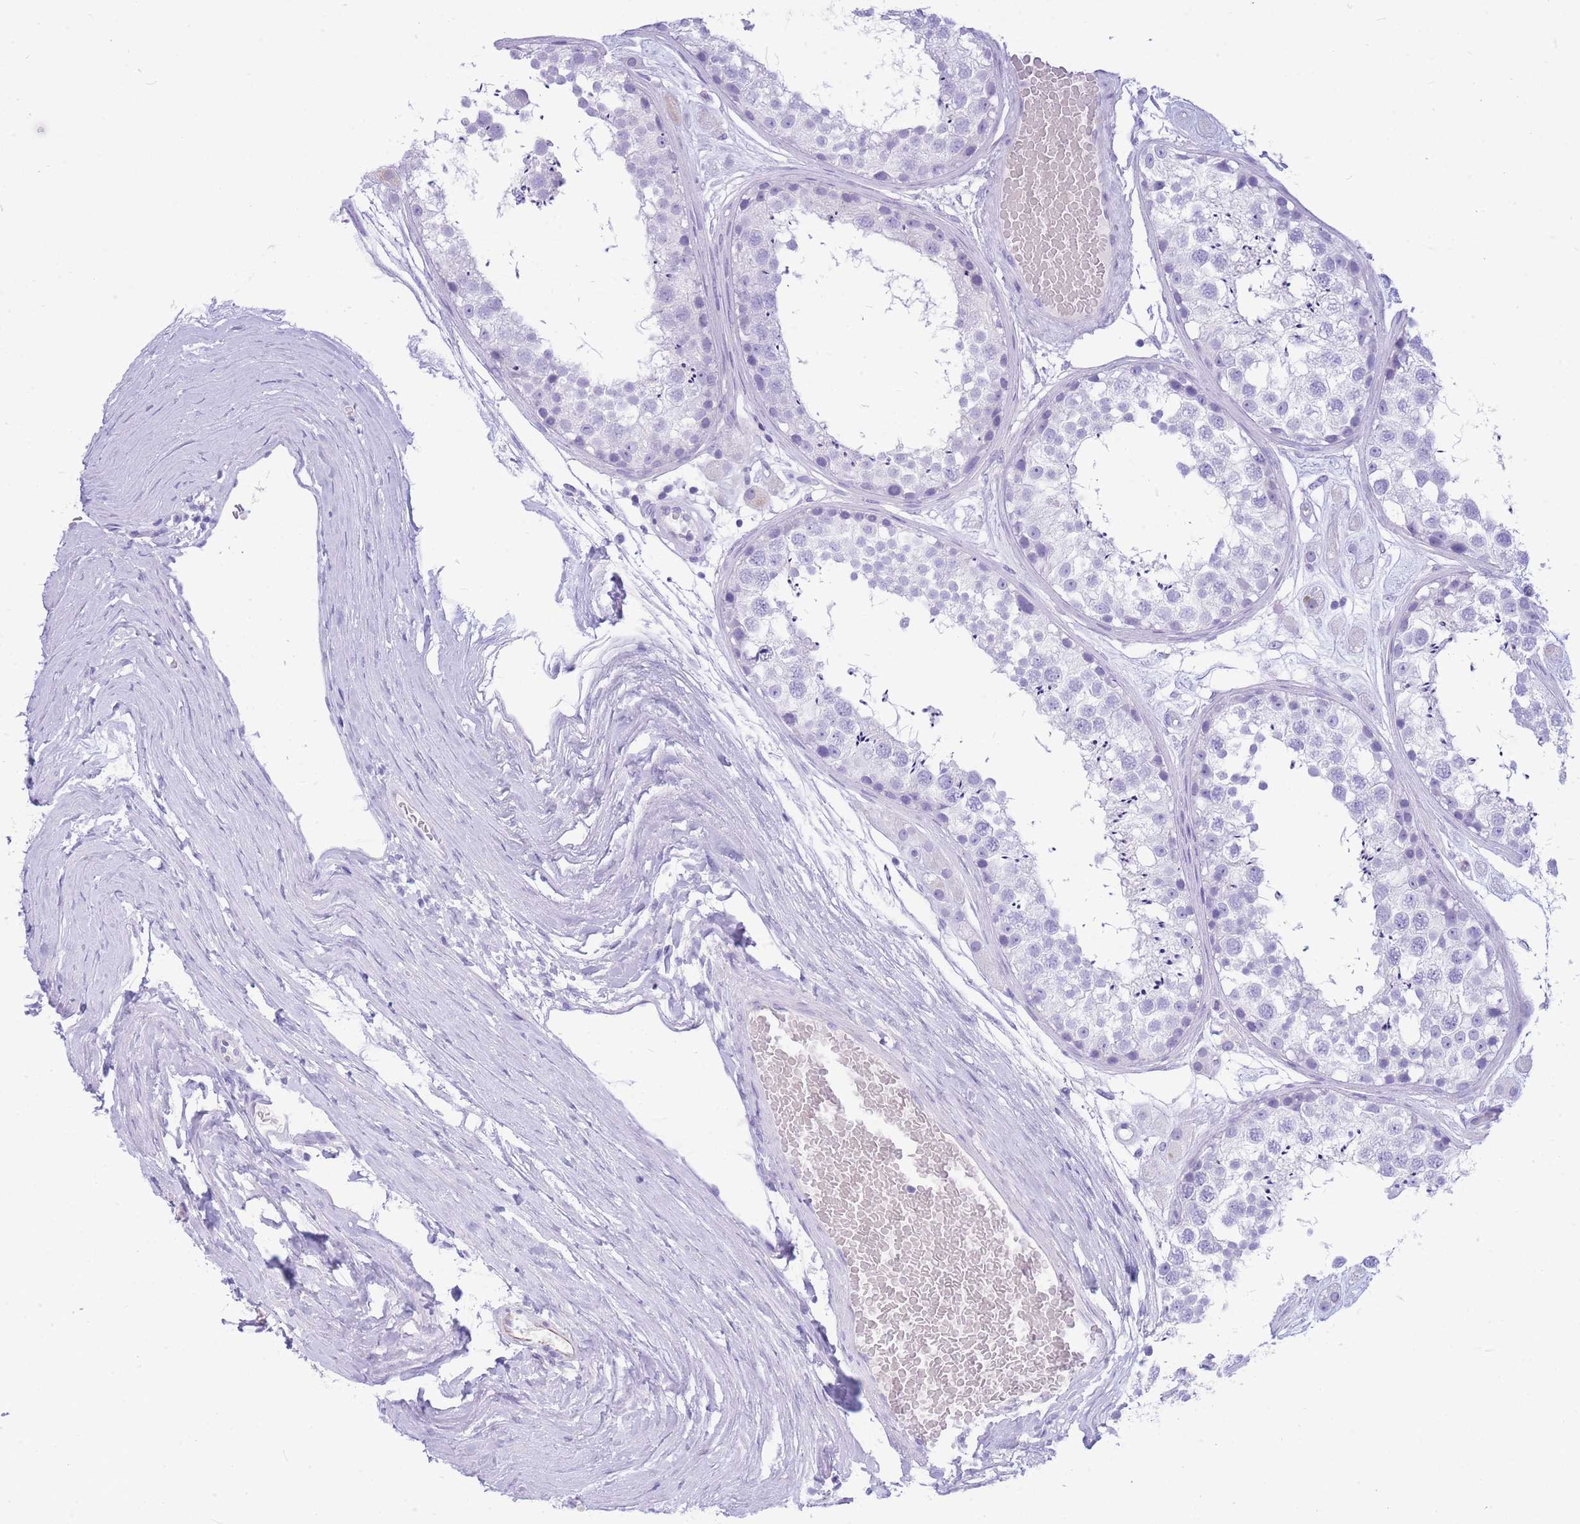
{"staining": {"intensity": "negative", "quantity": "none", "location": "none"}, "tissue": "testis", "cell_type": "Cells in seminiferous ducts", "image_type": "normal", "snomed": [{"axis": "morphology", "description": "Normal tissue, NOS"}, {"axis": "topography", "description": "Testis"}], "caption": "Immunohistochemistry of benign human testis shows no staining in cells in seminiferous ducts.", "gene": "ZFP62", "patient": {"sex": "male", "age": 25}}